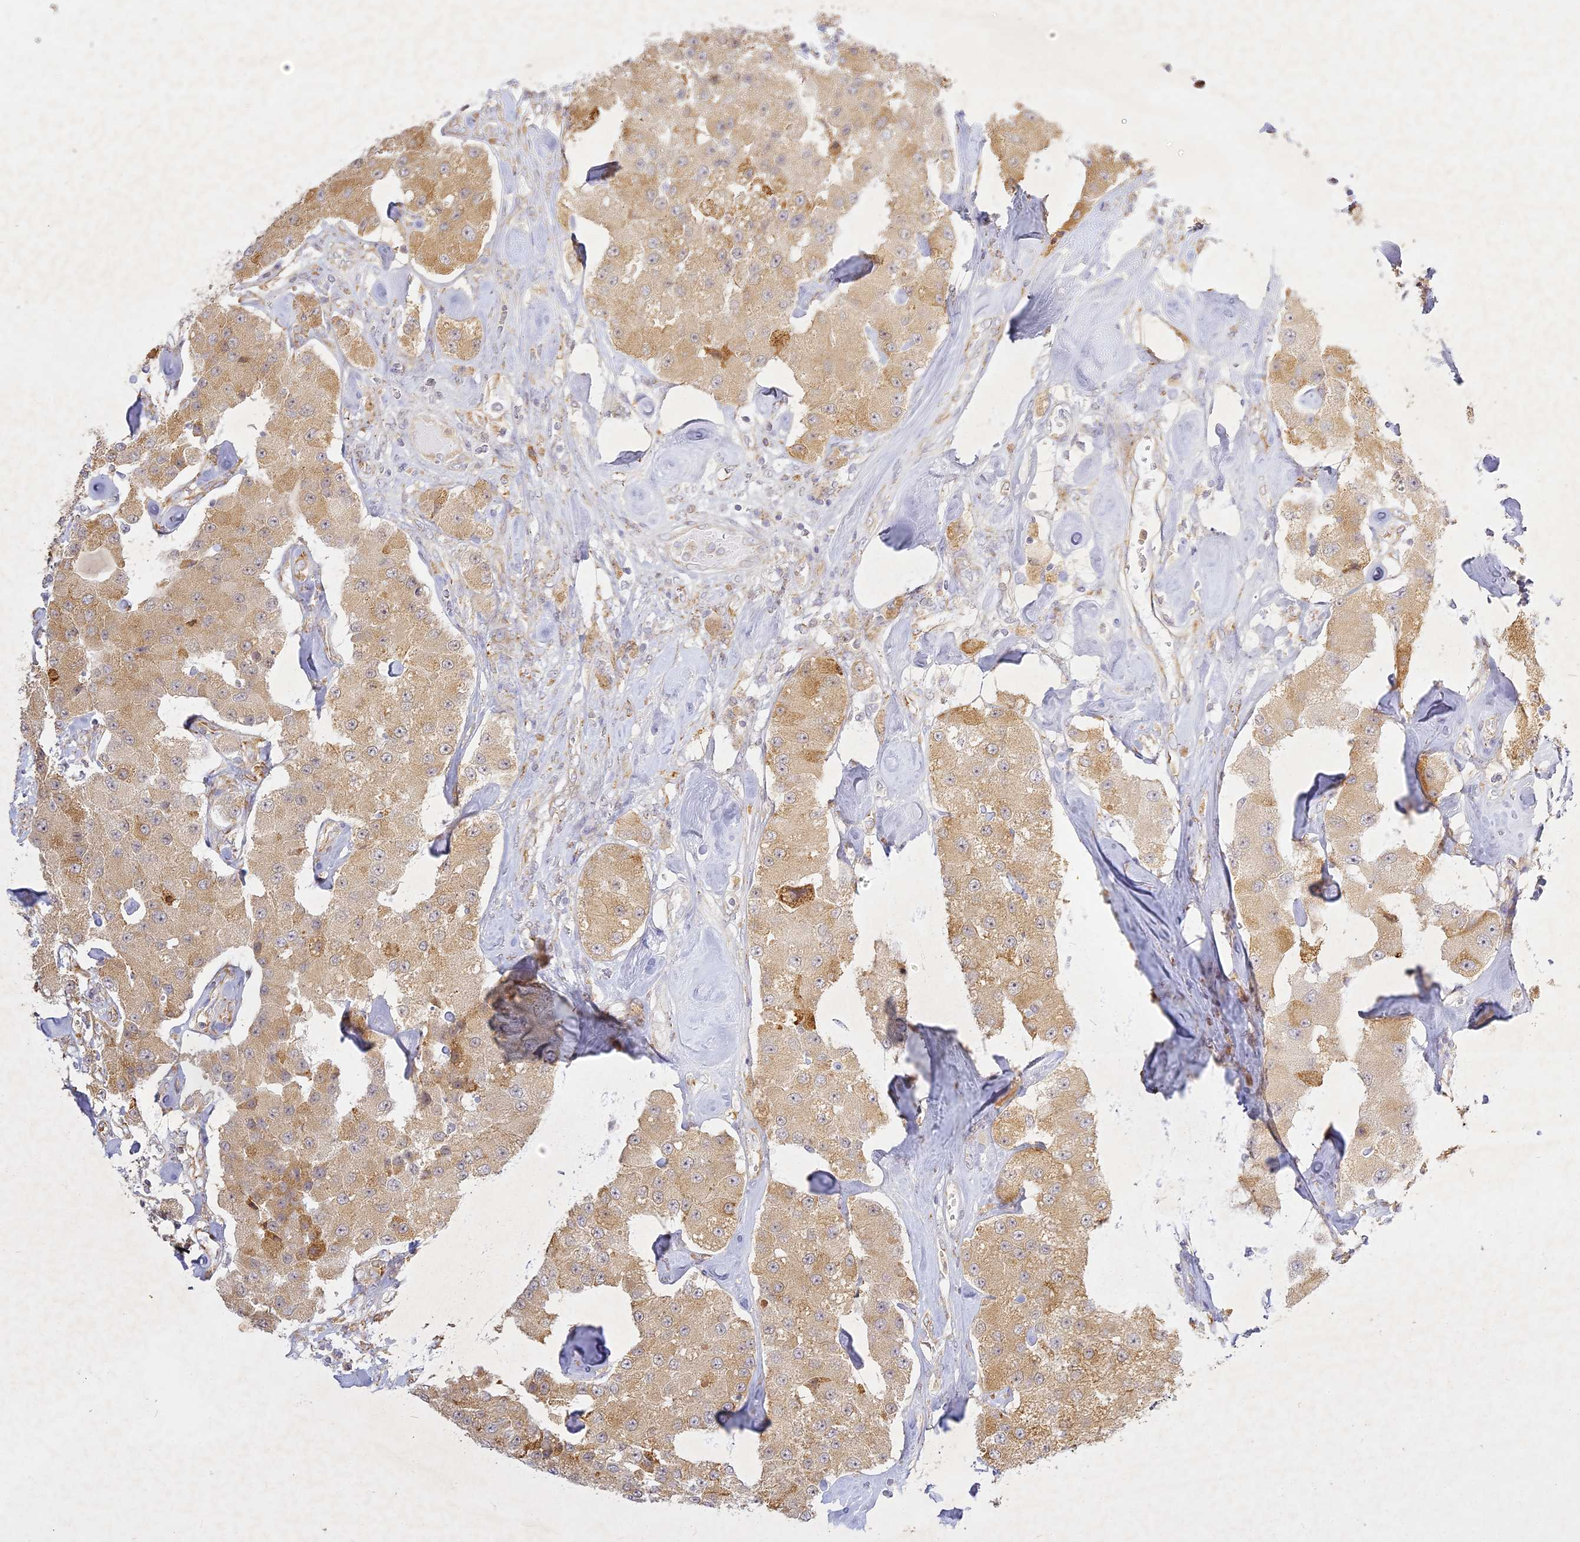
{"staining": {"intensity": "moderate", "quantity": ">75%", "location": "cytoplasmic/membranous"}, "tissue": "carcinoid", "cell_type": "Tumor cells", "image_type": "cancer", "snomed": [{"axis": "morphology", "description": "Carcinoid, malignant, NOS"}, {"axis": "topography", "description": "Pancreas"}], "caption": "IHC image of carcinoid stained for a protein (brown), which exhibits medium levels of moderate cytoplasmic/membranous staining in about >75% of tumor cells.", "gene": "SLC30A5", "patient": {"sex": "male", "age": 41}}